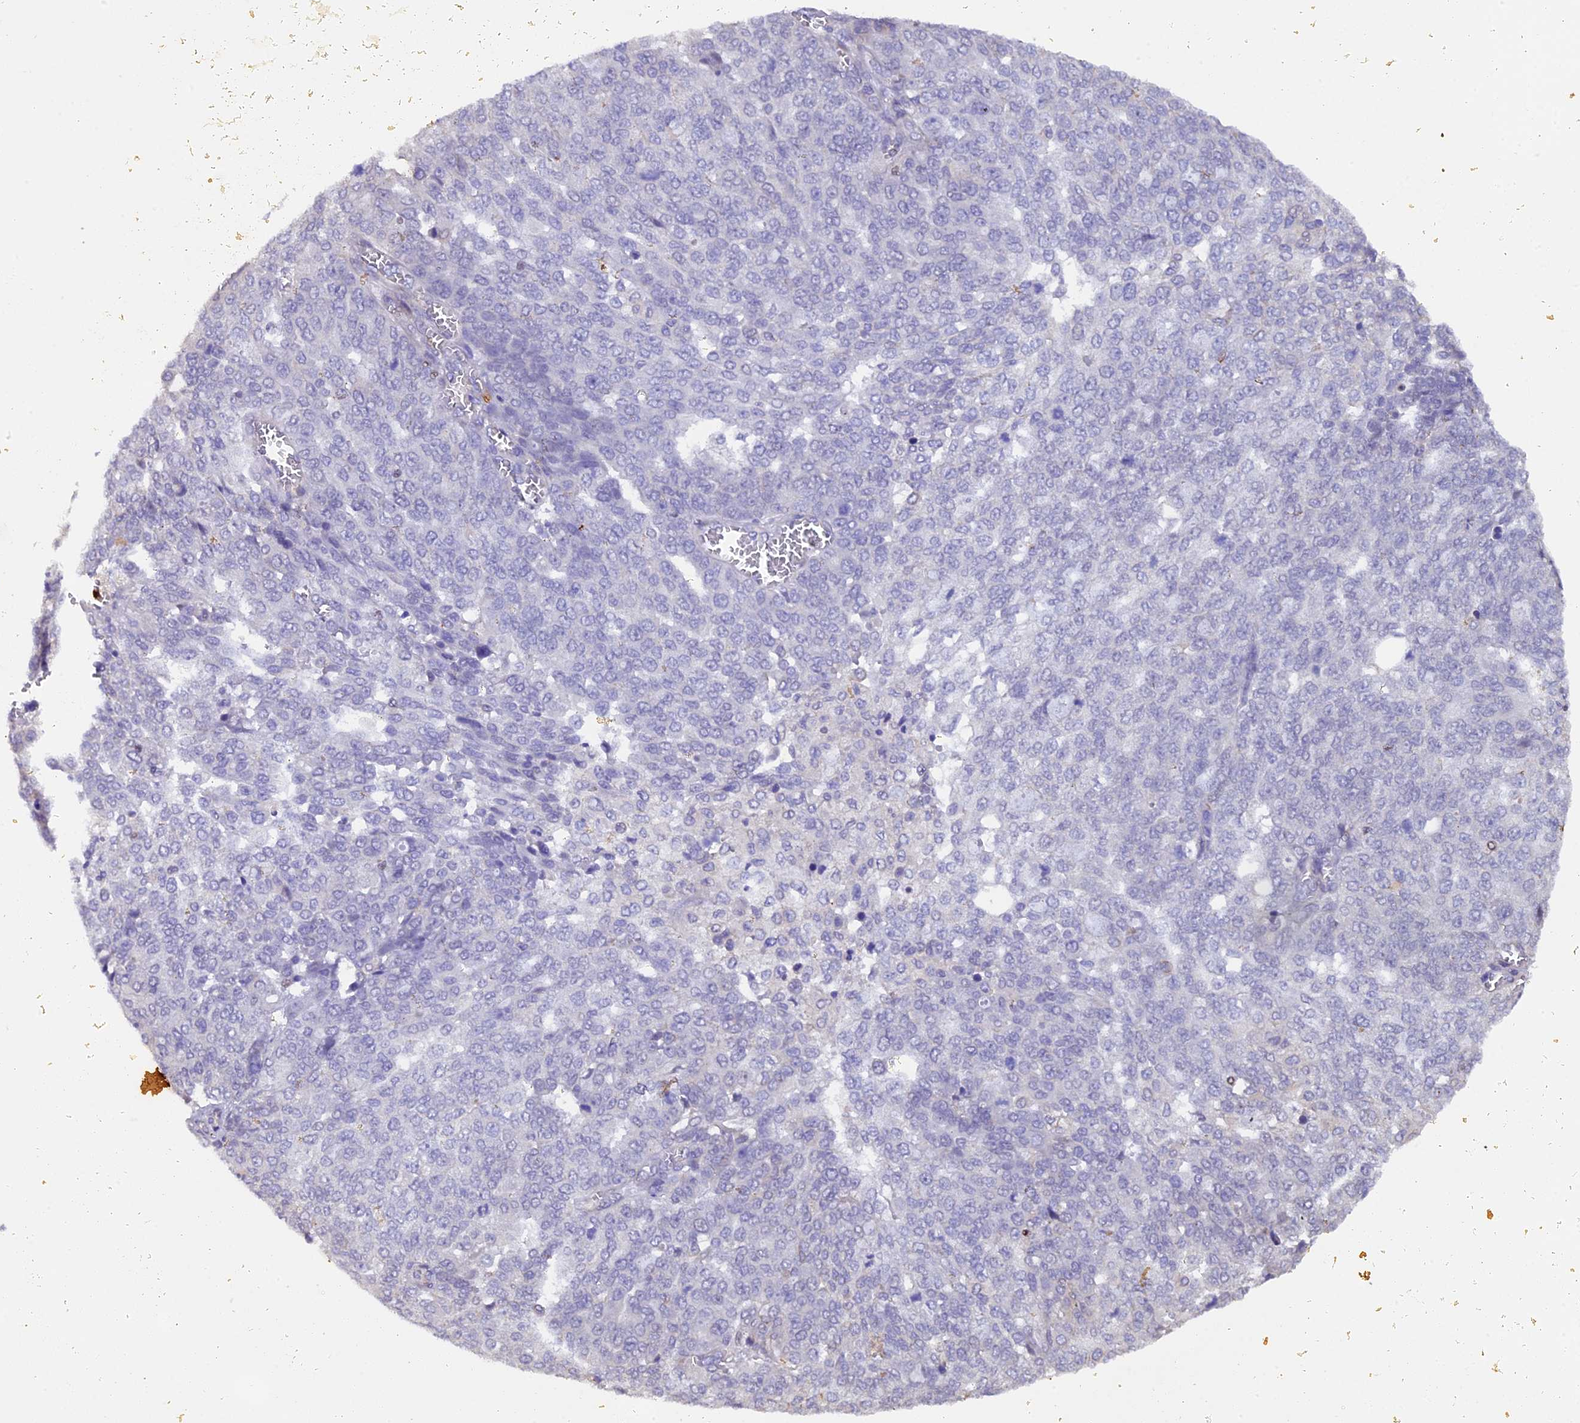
{"staining": {"intensity": "negative", "quantity": "none", "location": "none"}, "tissue": "ovarian cancer", "cell_type": "Tumor cells", "image_type": "cancer", "snomed": [{"axis": "morphology", "description": "Cystadenocarcinoma, serous, NOS"}, {"axis": "topography", "description": "Soft tissue"}, {"axis": "topography", "description": "Ovary"}], "caption": "Immunohistochemistry (IHC) micrograph of neoplastic tissue: ovarian serous cystadenocarcinoma stained with DAB shows no significant protein expression in tumor cells. (IHC, brightfield microscopy, high magnification).", "gene": "SP4", "patient": {"sex": "female", "age": 57}}